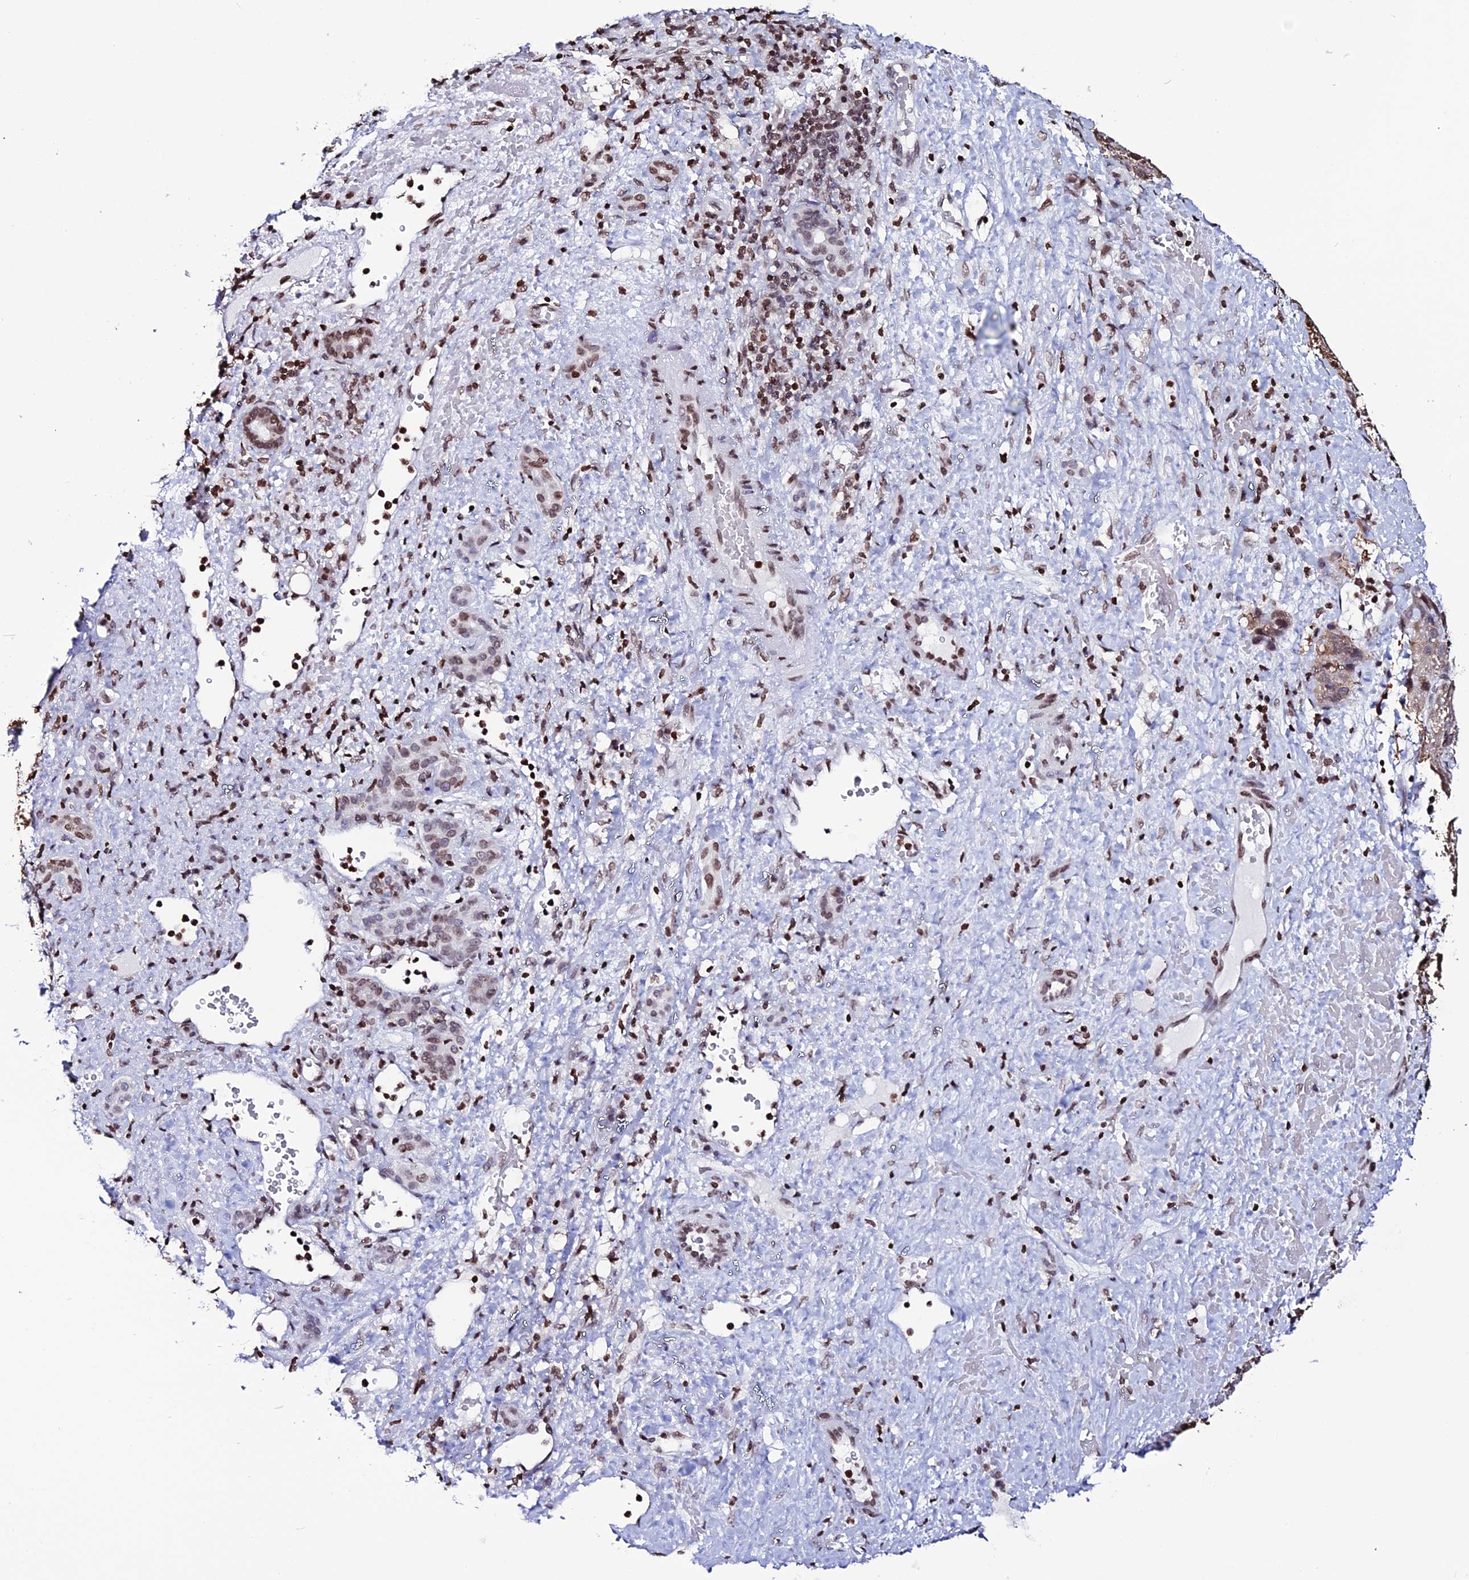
{"staining": {"intensity": "weak", "quantity": "25%-75%", "location": "cytoplasmic/membranous,nuclear"}, "tissue": "liver cancer", "cell_type": "Tumor cells", "image_type": "cancer", "snomed": [{"axis": "morphology", "description": "Normal tissue, NOS"}, {"axis": "morphology", "description": "Carcinoma, Hepatocellular, NOS"}, {"axis": "topography", "description": "Liver"}], "caption": "An image of hepatocellular carcinoma (liver) stained for a protein displays weak cytoplasmic/membranous and nuclear brown staining in tumor cells. (Stains: DAB (3,3'-diaminobenzidine) in brown, nuclei in blue, Microscopy: brightfield microscopy at high magnification).", "gene": "MACROH2A2", "patient": {"sex": "male", "age": 57}}